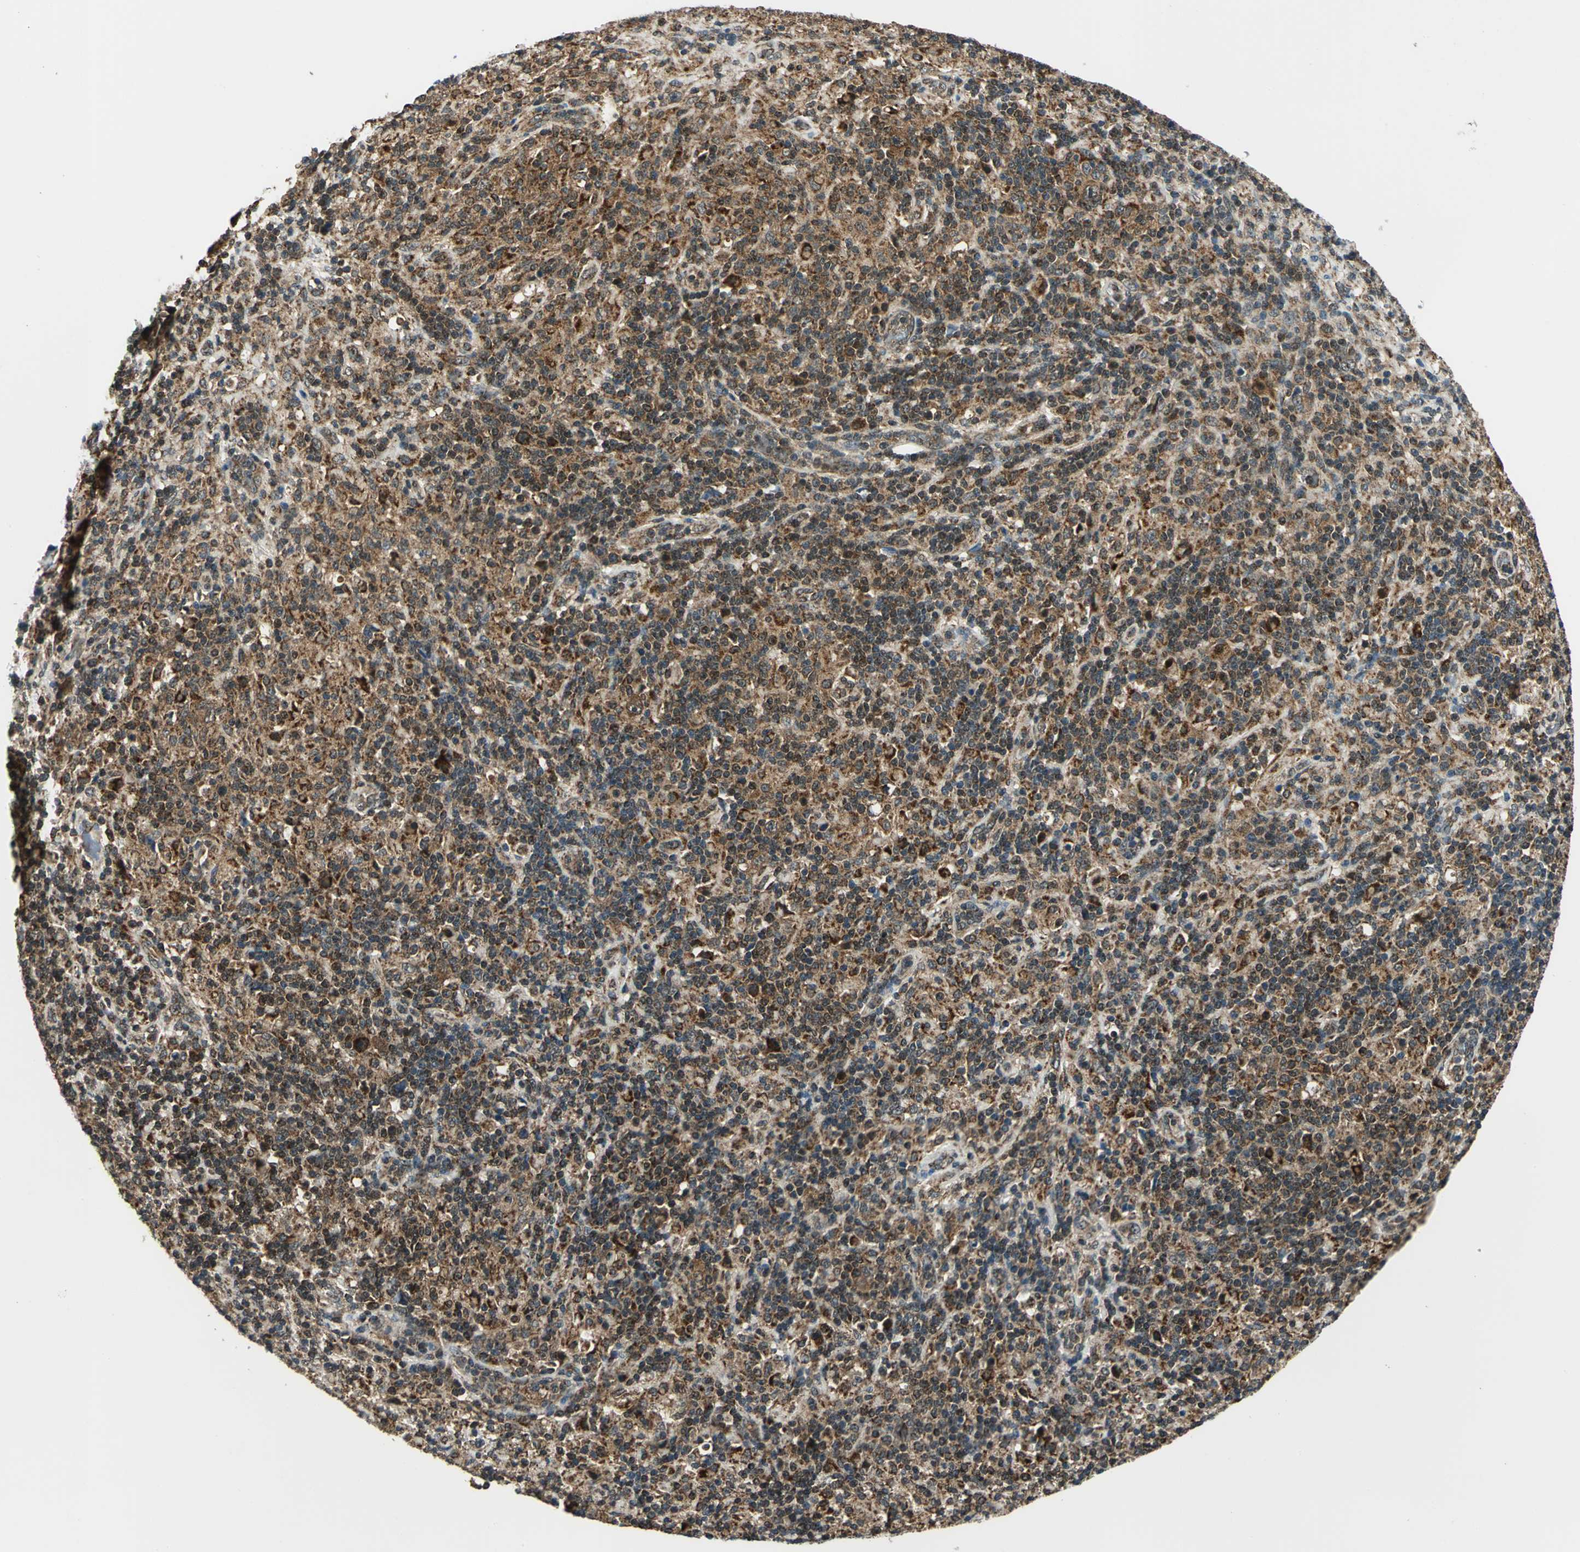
{"staining": {"intensity": "moderate", "quantity": ">75%", "location": "cytoplasmic/membranous,nuclear"}, "tissue": "lymphoma", "cell_type": "Tumor cells", "image_type": "cancer", "snomed": [{"axis": "morphology", "description": "Hodgkin's disease, NOS"}, {"axis": "topography", "description": "Lymph node"}], "caption": "The micrograph reveals immunohistochemical staining of lymphoma. There is moderate cytoplasmic/membranous and nuclear staining is seen in about >75% of tumor cells. The protein is shown in brown color, while the nuclei are stained blue.", "gene": "NUDT2", "patient": {"sex": "male", "age": 70}}